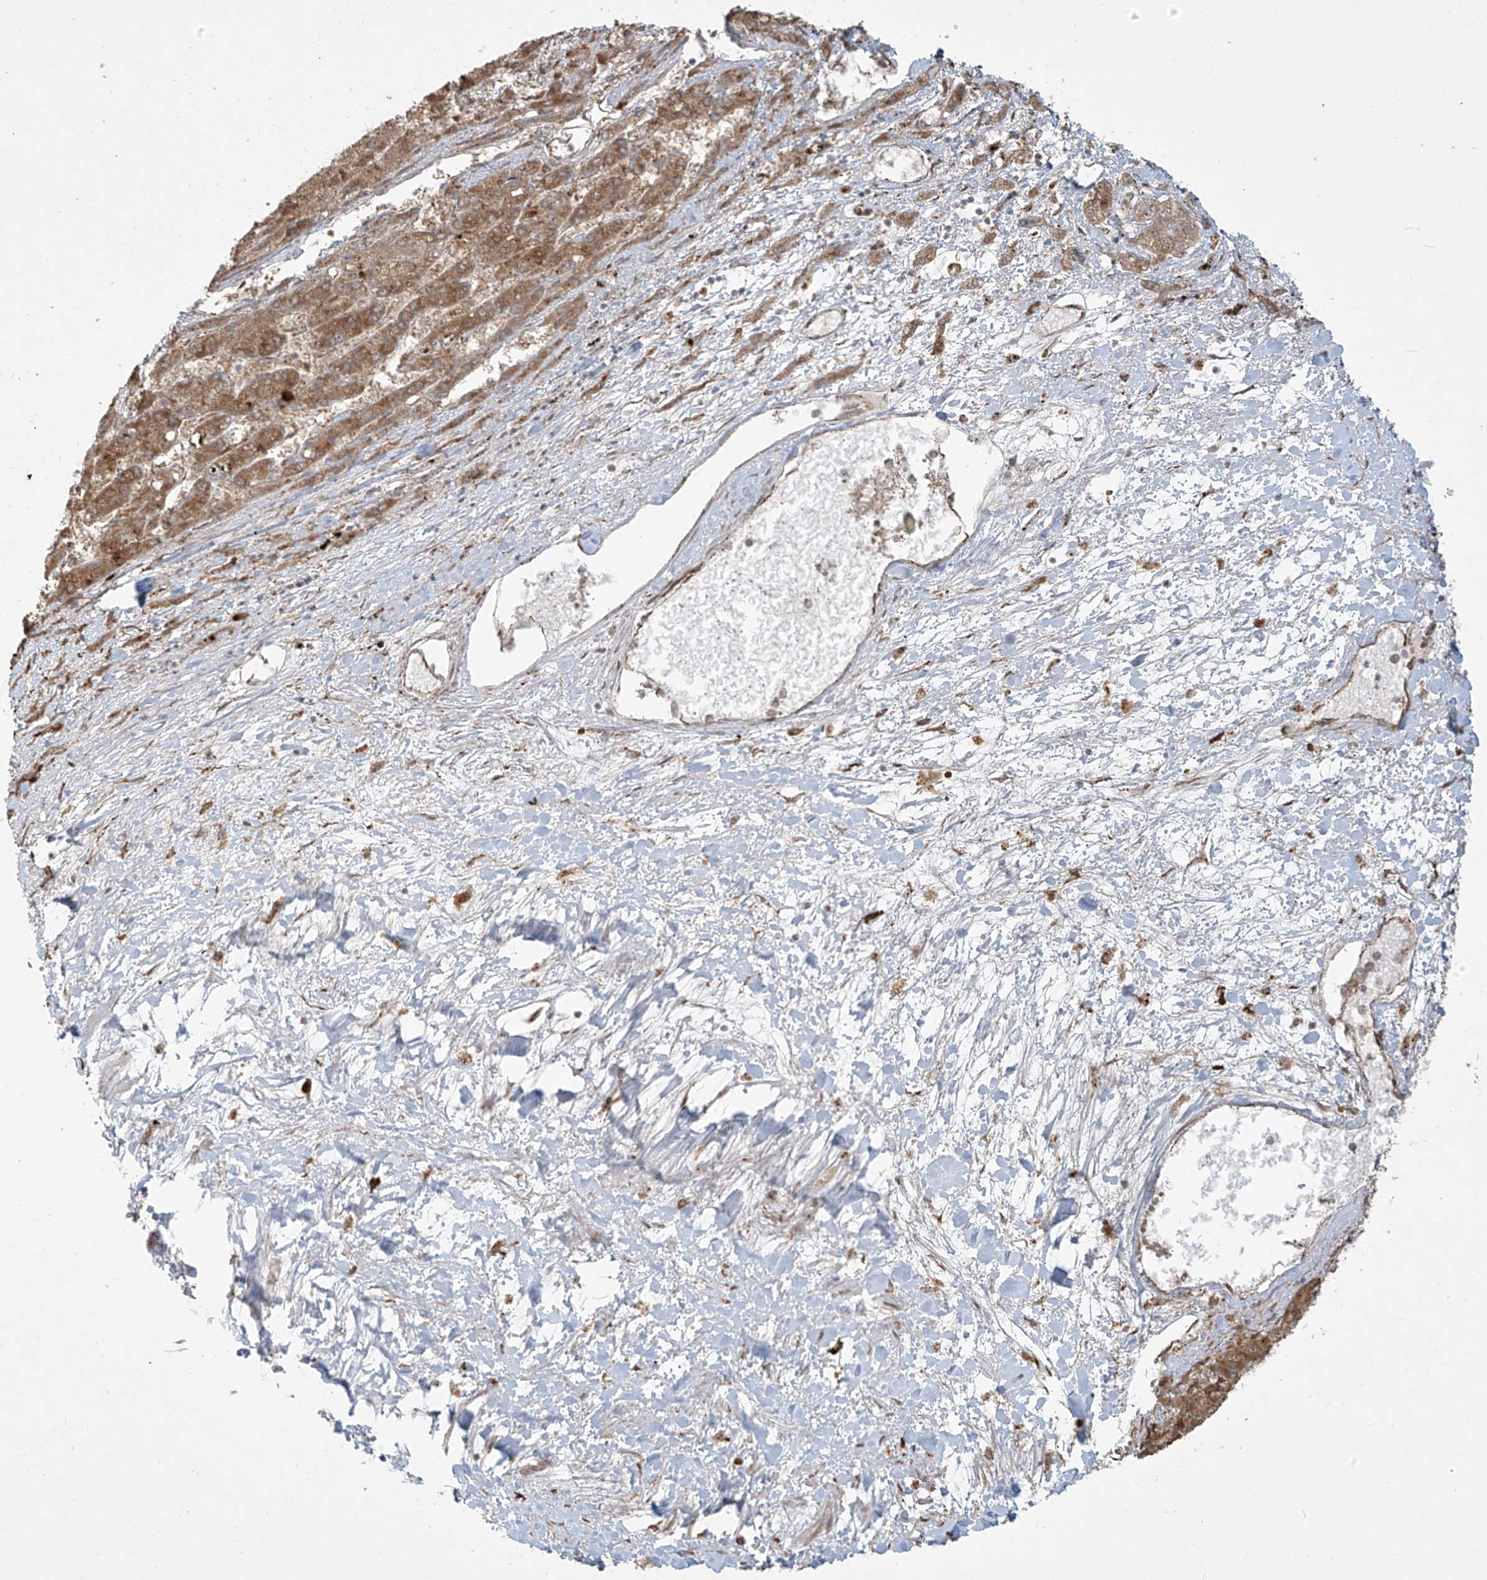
{"staining": {"intensity": "moderate", "quantity": ">75%", "location": "cytoplasmic/membranous"}, "tissue": "liver cancer", "cell_type": "Tumor cells", "image_type": "cancer", "snomed": [{"axis": "morphology", "description": "Carcinoma, Hepatocellular, NOS"}, {"axis": "topography", "description": "Liver"}], "caption": "IHC micrograph of liver cancer (hepatocellular carcinoma) stained for a protein (brown), which demonstrates medium levels of moderate cytoplasmic/membranous staining in about >75% of tumor cells.", "gene": "PLEKHM3", "patient": {"sex": "female", "age": 73}}